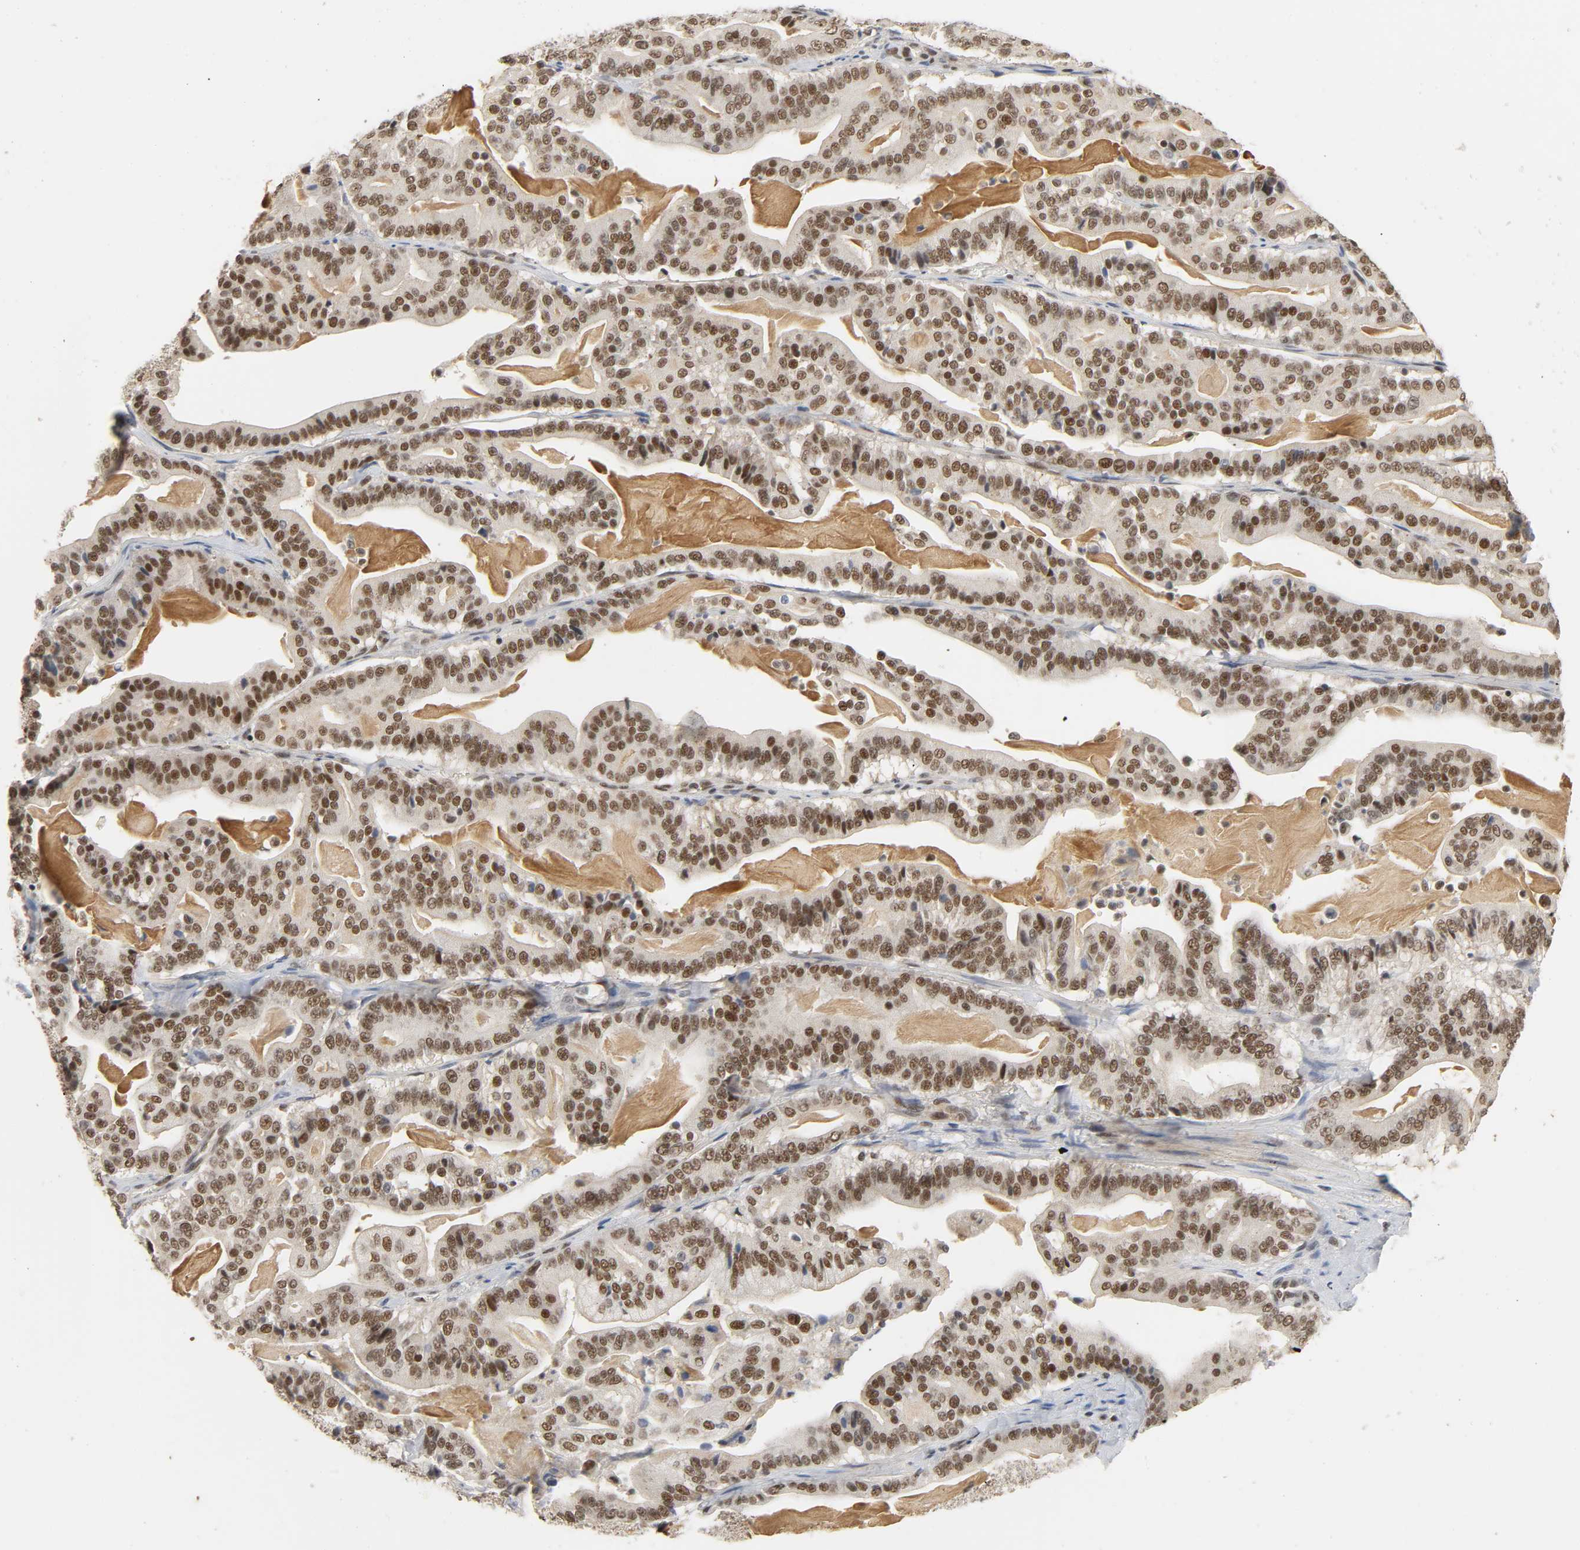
{"staining": {"intensity": "moderate", "quantity": ">75%", "location": "nuclear"}, "tissue": "pancreatic cancer", "cell_type": "Tumor cells", "image_type": "cancer", "snomed": [{"axis": "morphology", "description": "Adenocarcinoma, NOS"}, {"axis": "topography", "description": "Pancreas"}], "caption": "Tumor cells exhibit medium levels of moderate nuclear expression in approximately >75% of cells in pancreatic cancer (adenocarcinoma).", "gene": "NCOA6", "patient": {"sex": "male", "age": 63}}